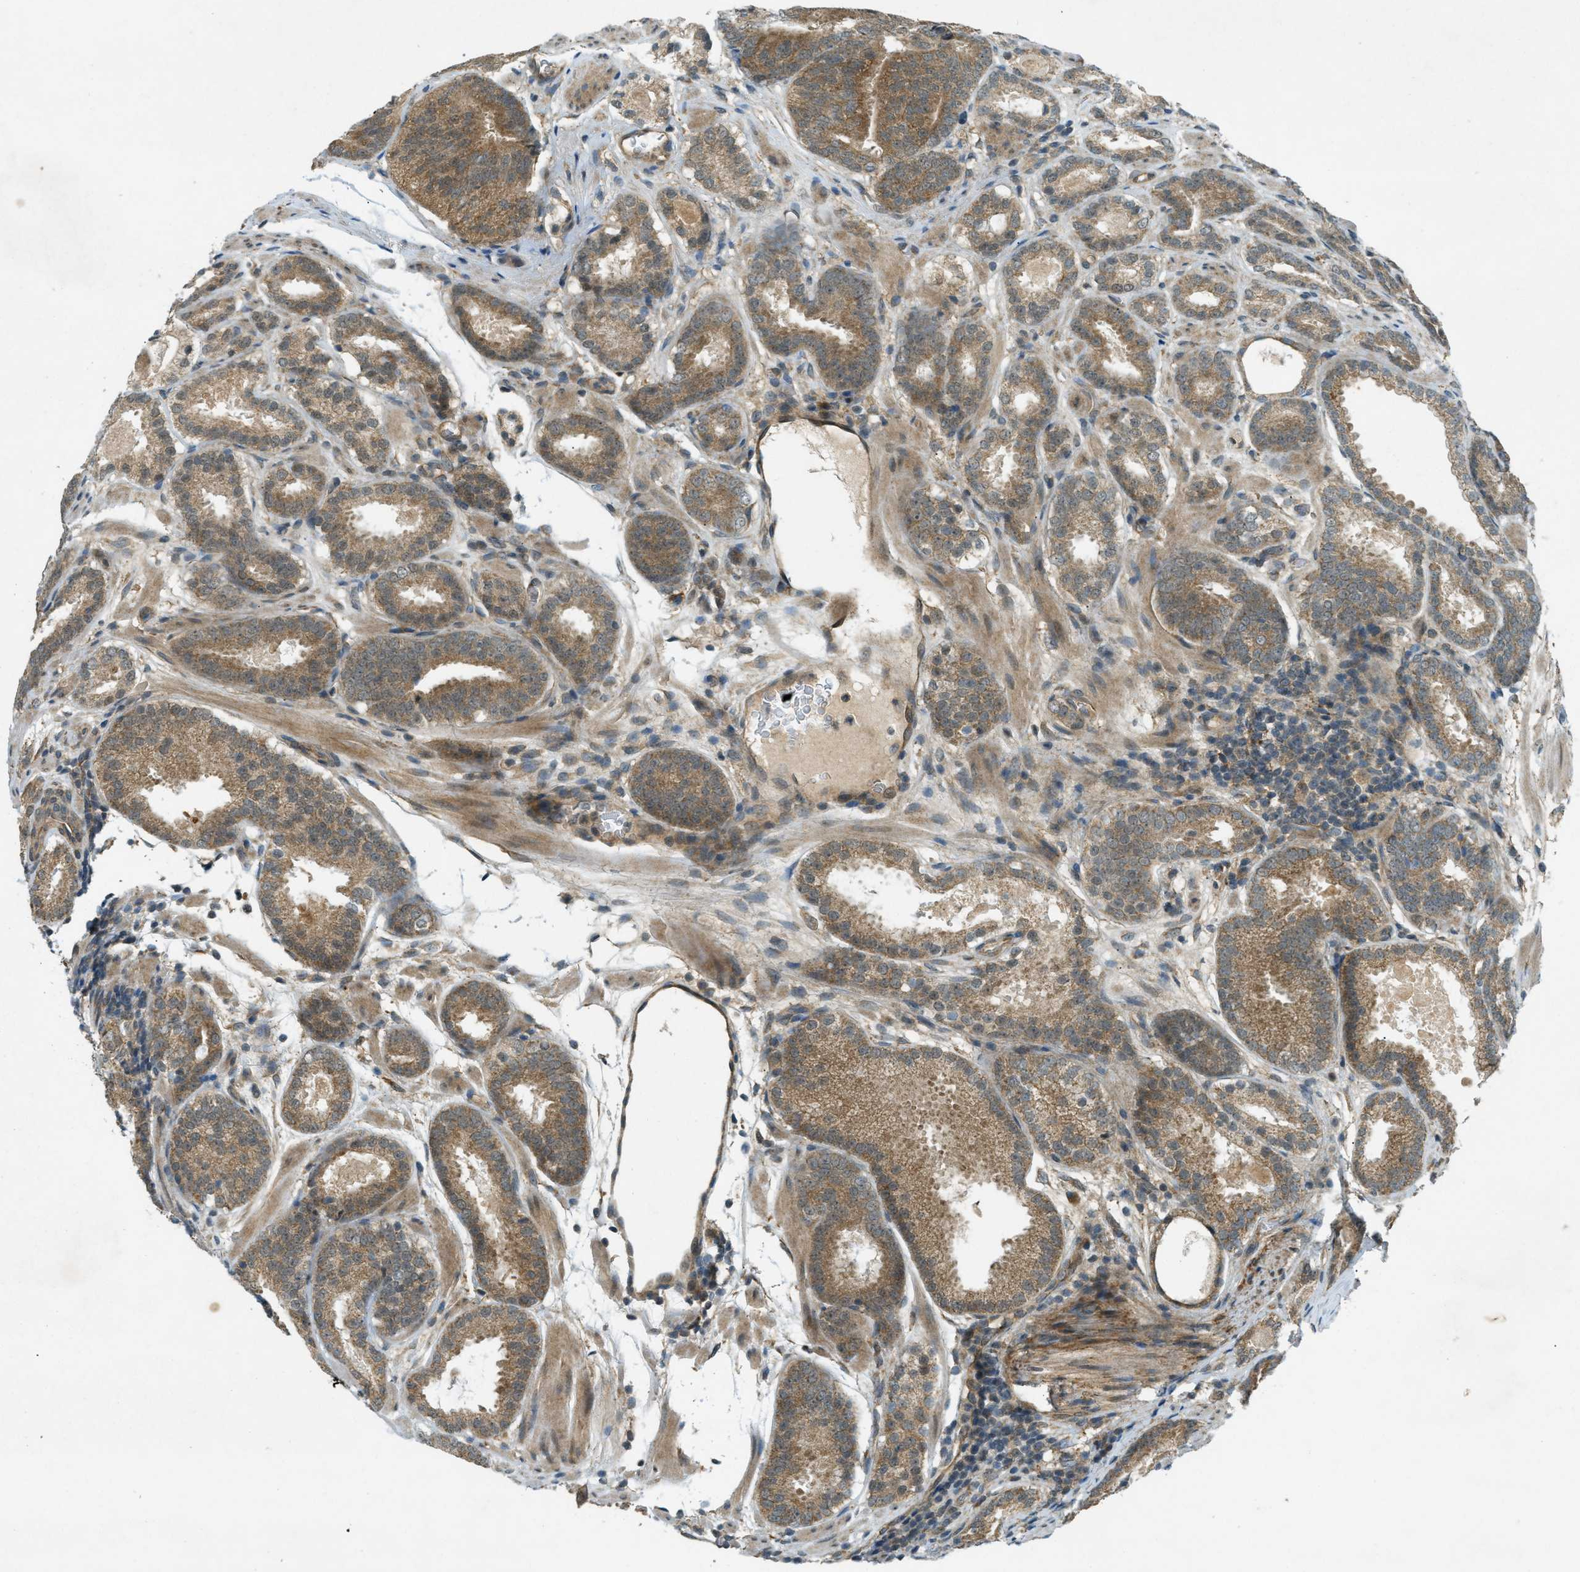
{"staining": {"intensity": "moderate", "quantity": ">75%", "location": "cytoplasmic/membranous"}, "tissue": "prostate cancer", "cell_type": "Tumor cells", "image_type": "cancer", "snomed": [{"axis": "morphology", "description": "Adenocarcinoma, Low grade"}, {"axis": "topography", "description": "Prostate"}], "caption": "A brown stain highlights moderate cytoplasmic/membranous positivity of a protein in human adenocarcinoma (low-grade) (prostate) tumor cells.", "gene": "EIF2AK3", "patient": {"sex": "male", "age": 69}}